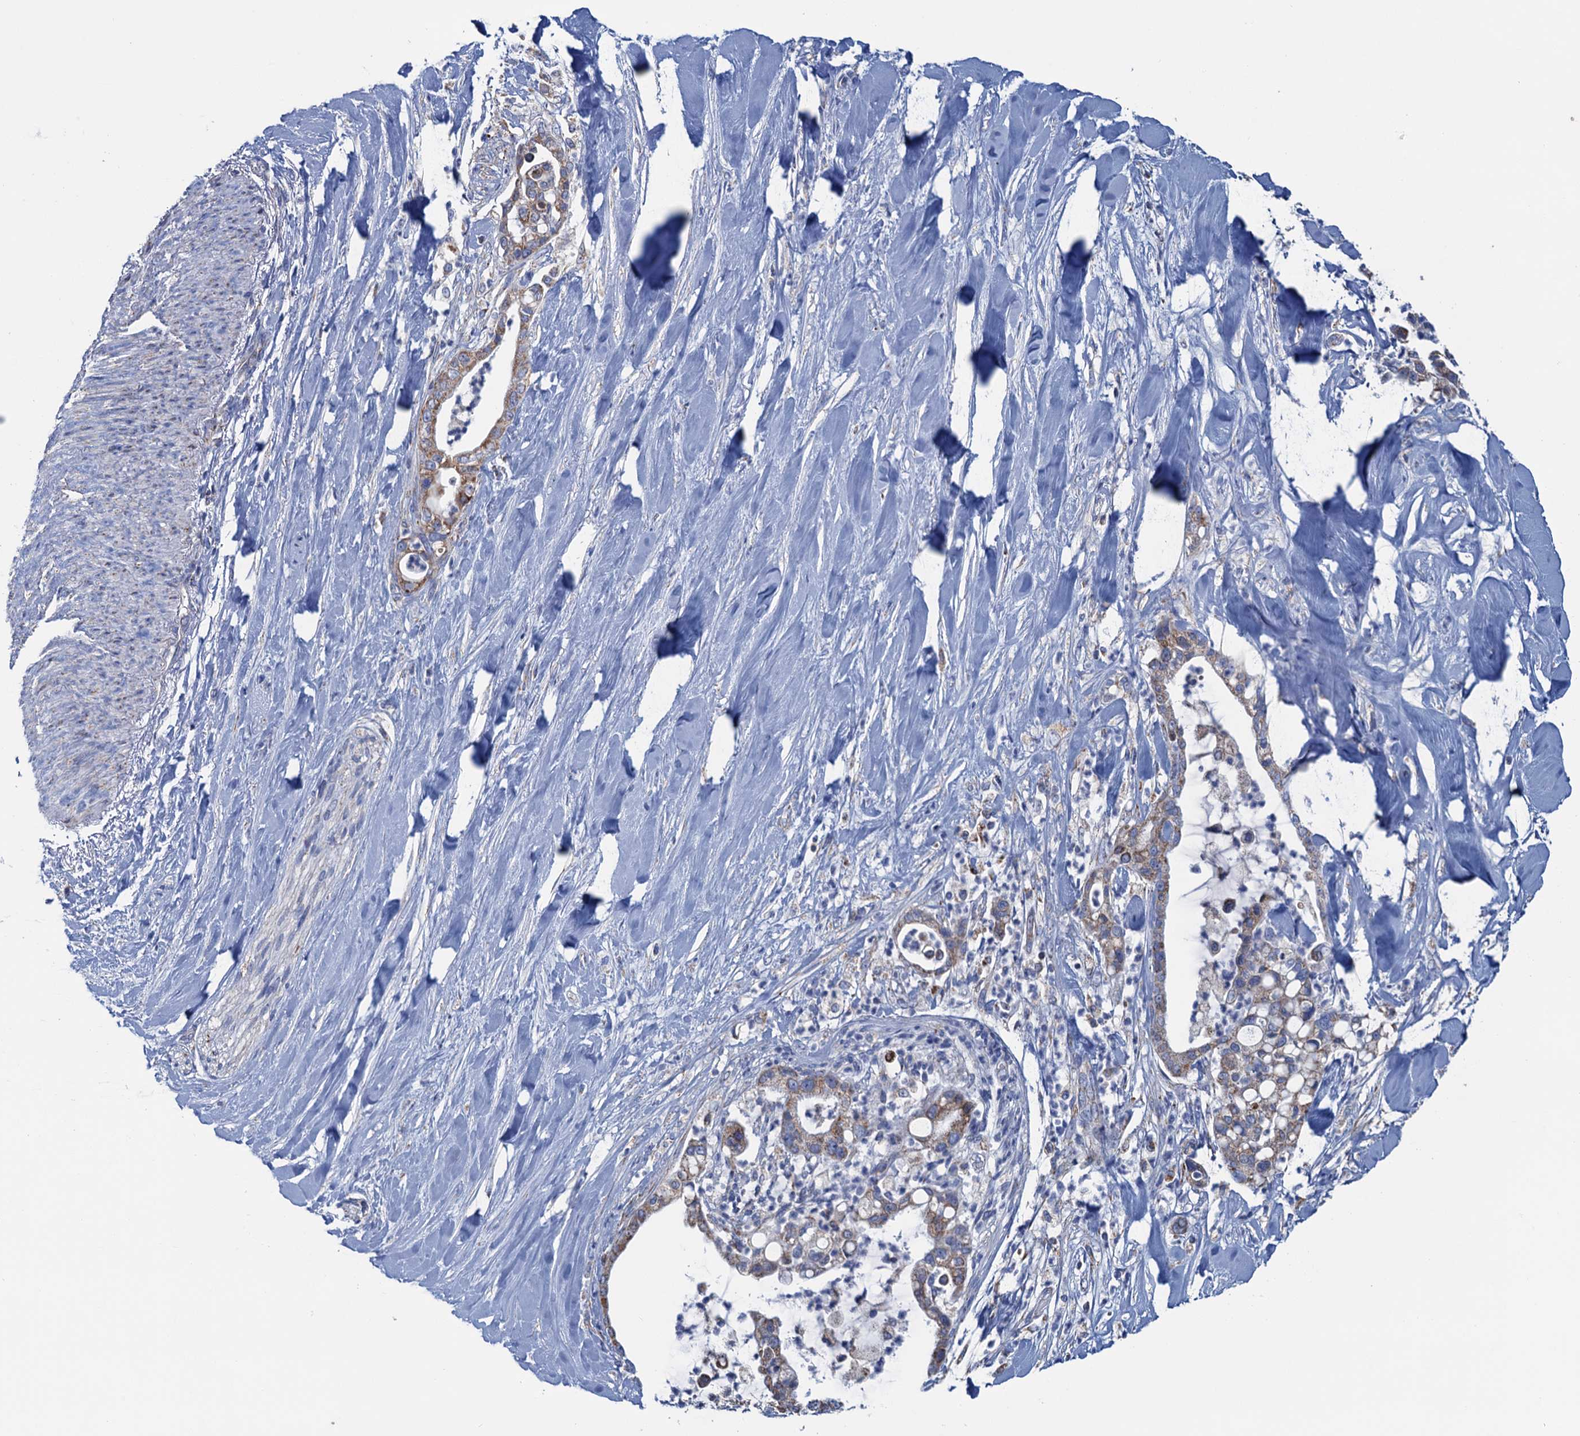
{"staining": {"intensity": "moderate", "quantity": "25%-75%", "location": "cytoplasmic/membranous"}, "tissue": "liver cancer", "cell_type": "Tumor cells", "image_type": "cancer", "snomed": [{"axis": "morphology", "description": "Cholangiocarcinoma"}, {"axis": "topography", "description": "Liver"}], "caption": "A medium amount of moderate cytoplasmic/membranous expression is appreciated in about 25%-75% of tumor cells in liver cancer (cholangiocarcinoma) tissue. (DAB IHC, brown staining for protein, blue staining for nuclei).", "gene": "GTPBP3", "patient": {"sex": "female", "age": 54}}